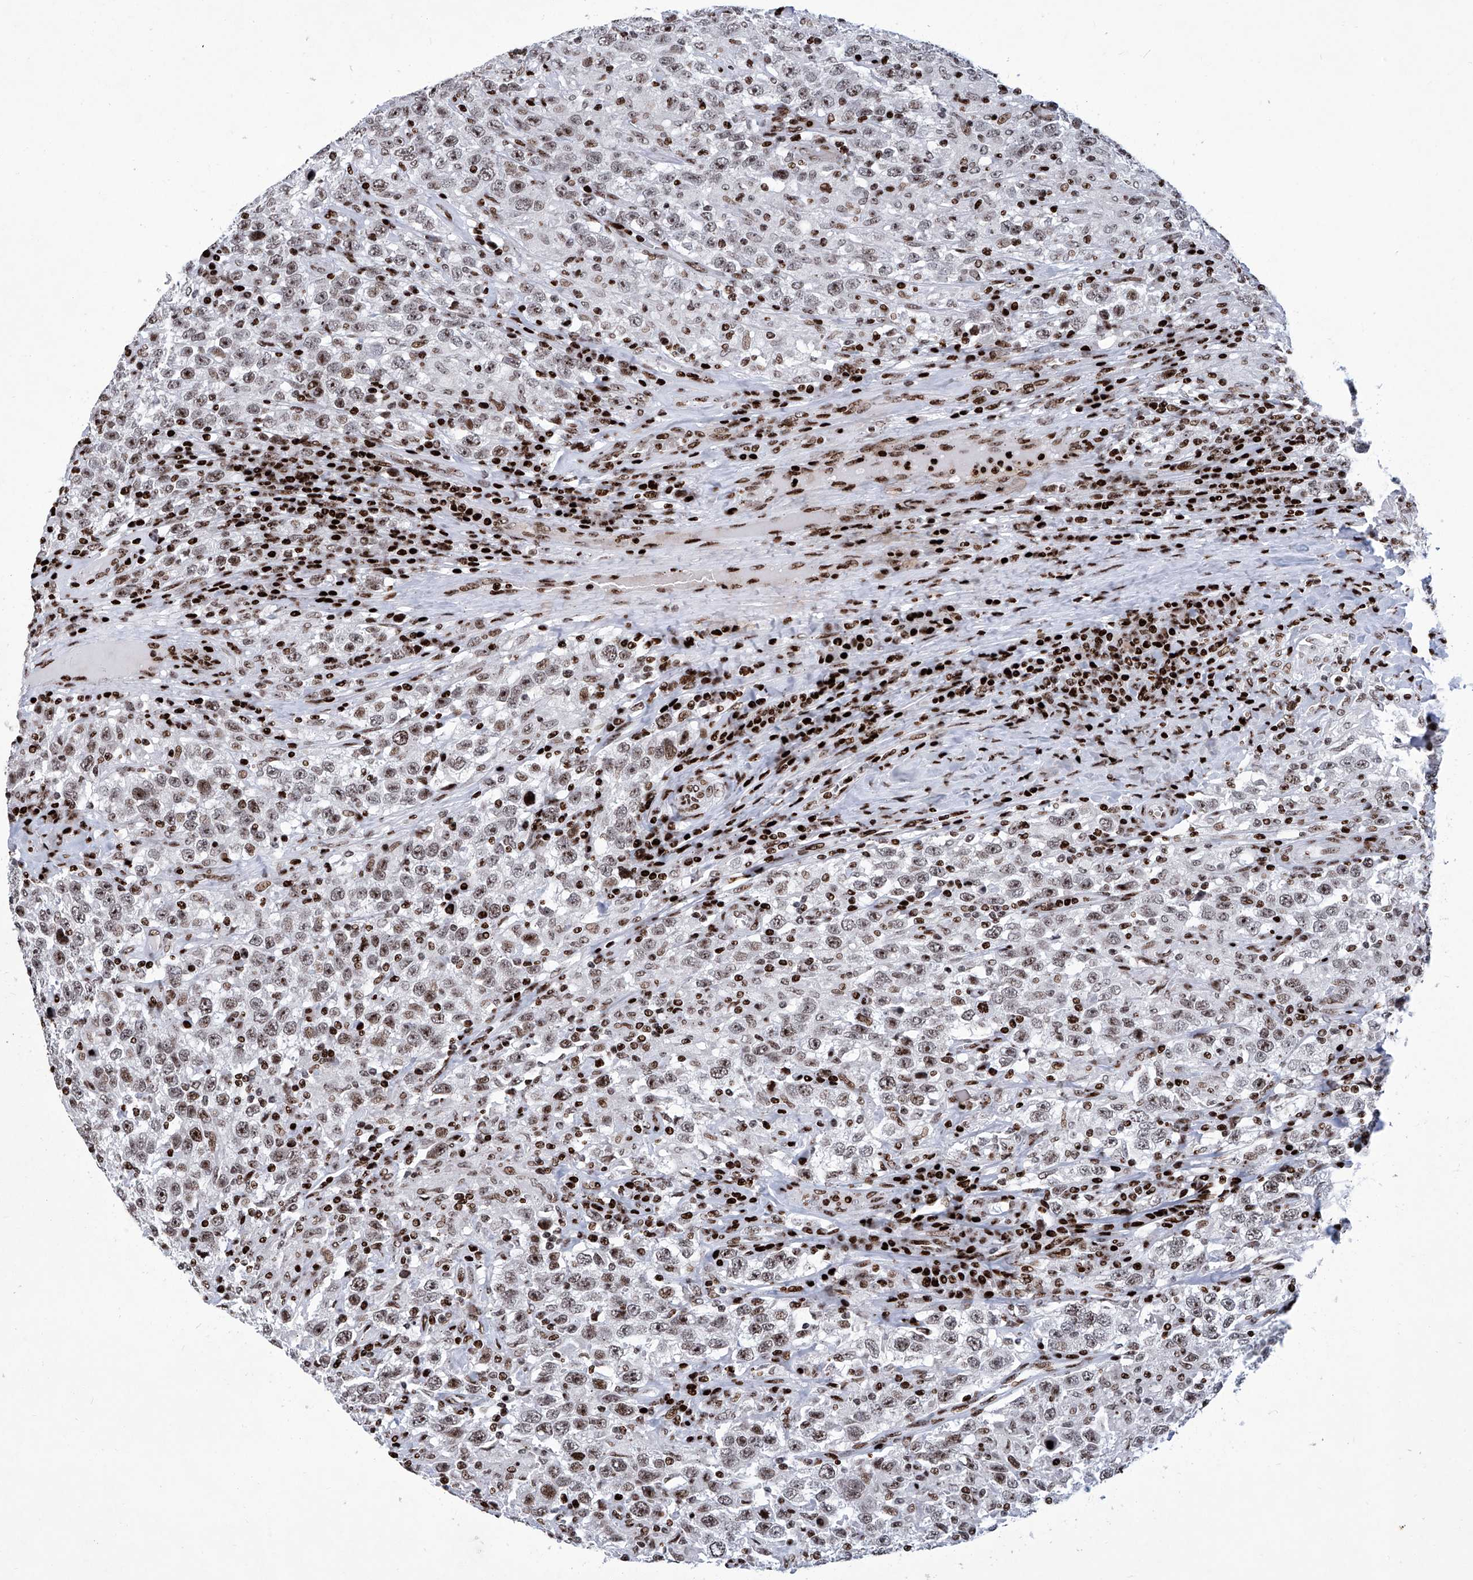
{"staining": {"intensity": "moderate", "quantity": "25%-75%", "location": "nuclear"}, "tissue": "testis cancer", "cell_type": "Tumor cells", "image_type": "cancer", "snomed": [{"axis": "morphology", "description": "Seminoma, NOS"}, {"axis": "topography", "description": "Testis"}], "caption": "The image shows a brown stain indicating the presence of a protein in the nuclear of tumor cells in testis cancer.", "gene": "HEY2", "patient": {"sex": "male", "age": 41}}